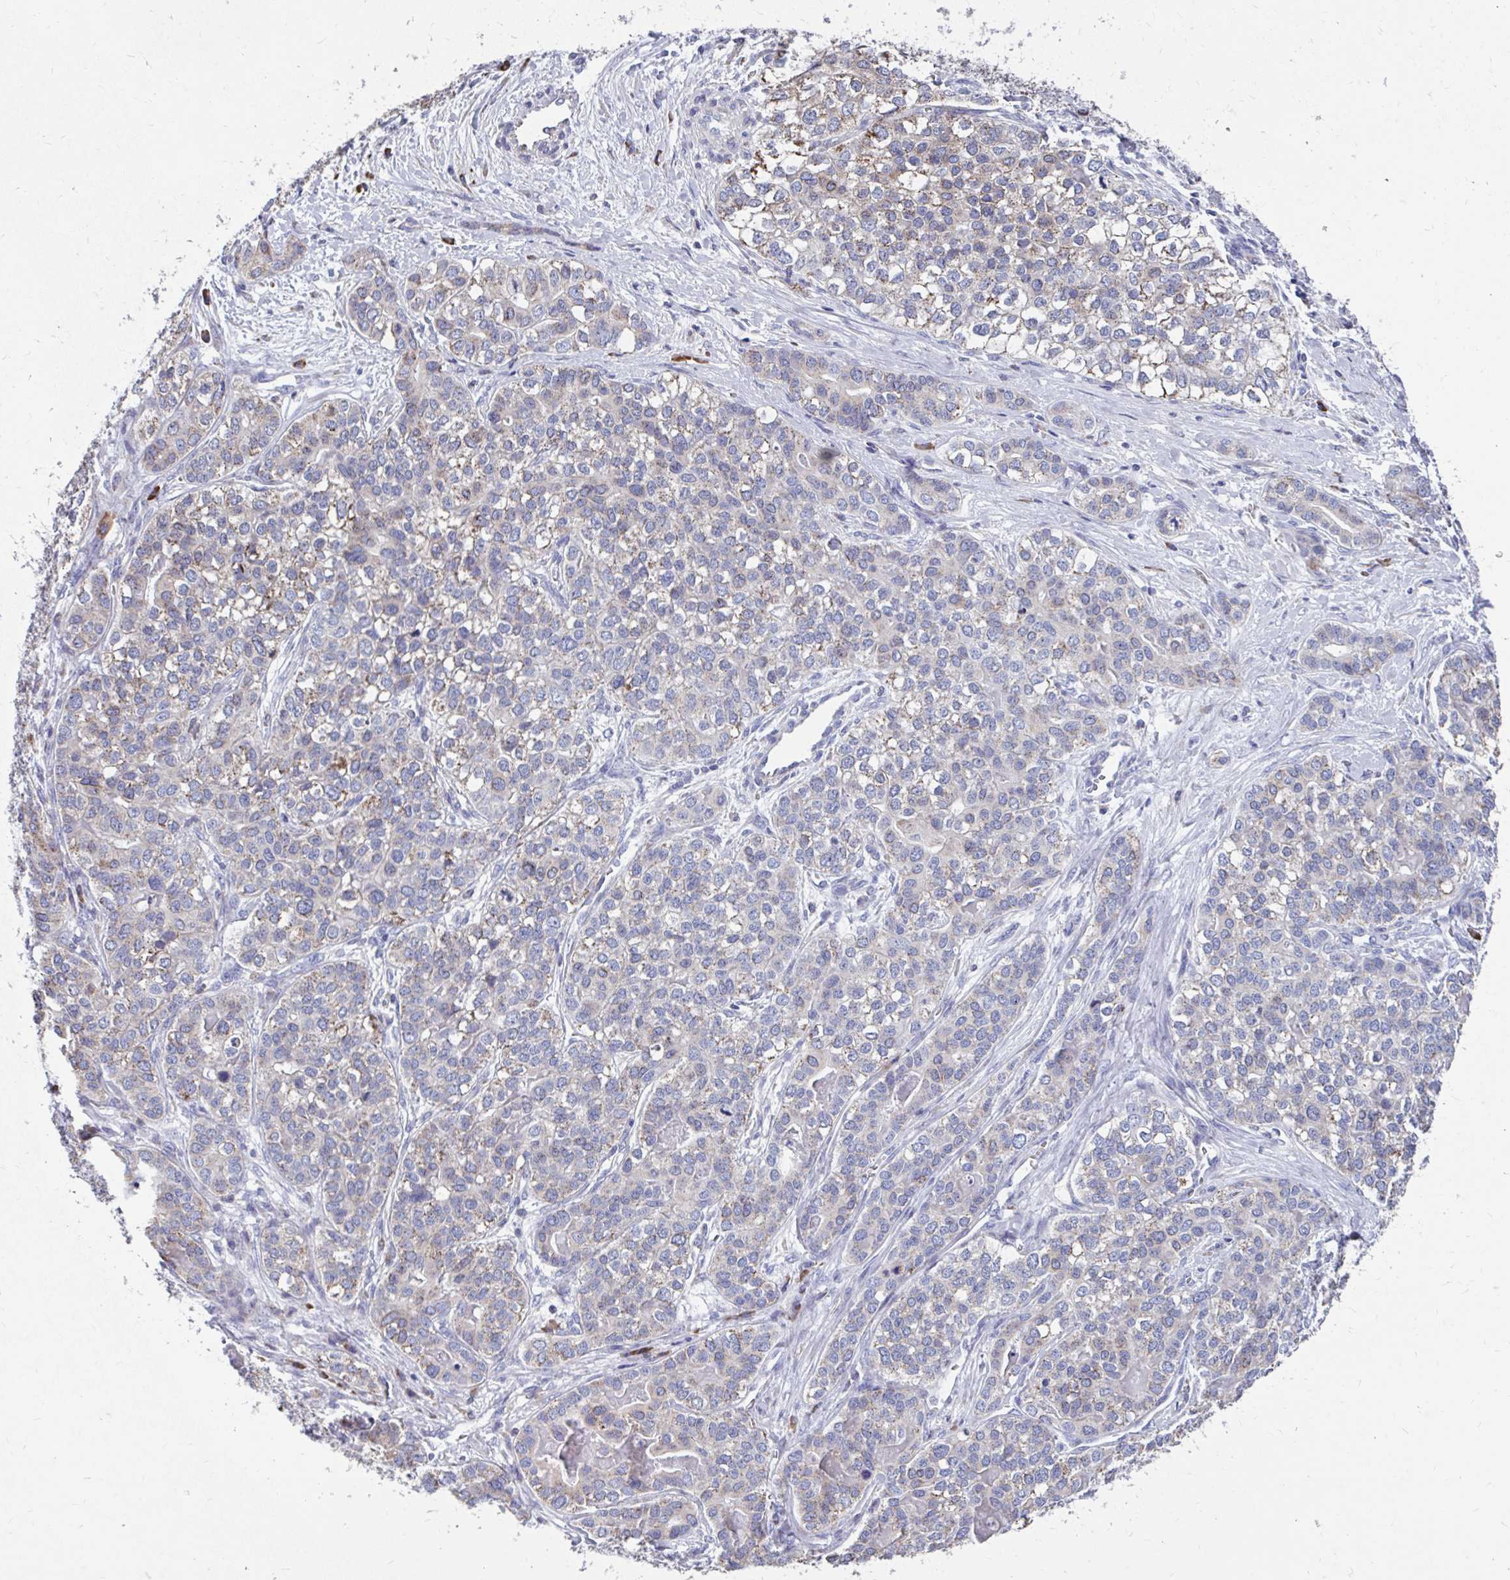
{"staining": {"intensity": "negative", "quantity": "none", "location": "none"}, "tissue": "liver cancer", "cell_type": "Tumor cells", "image_type": "cancer", "snomed": [{"axis": "morphology", "description": "Cholangiocarcinoma"}, {"axis": "topography", "description": "Liver"}], "caption": "The IHC photomicrograph has no significant positivity in tumor cells of liver cancer tissue.", "gene": "FKBP2", "patient": {"sex": "male", "age": 56}}